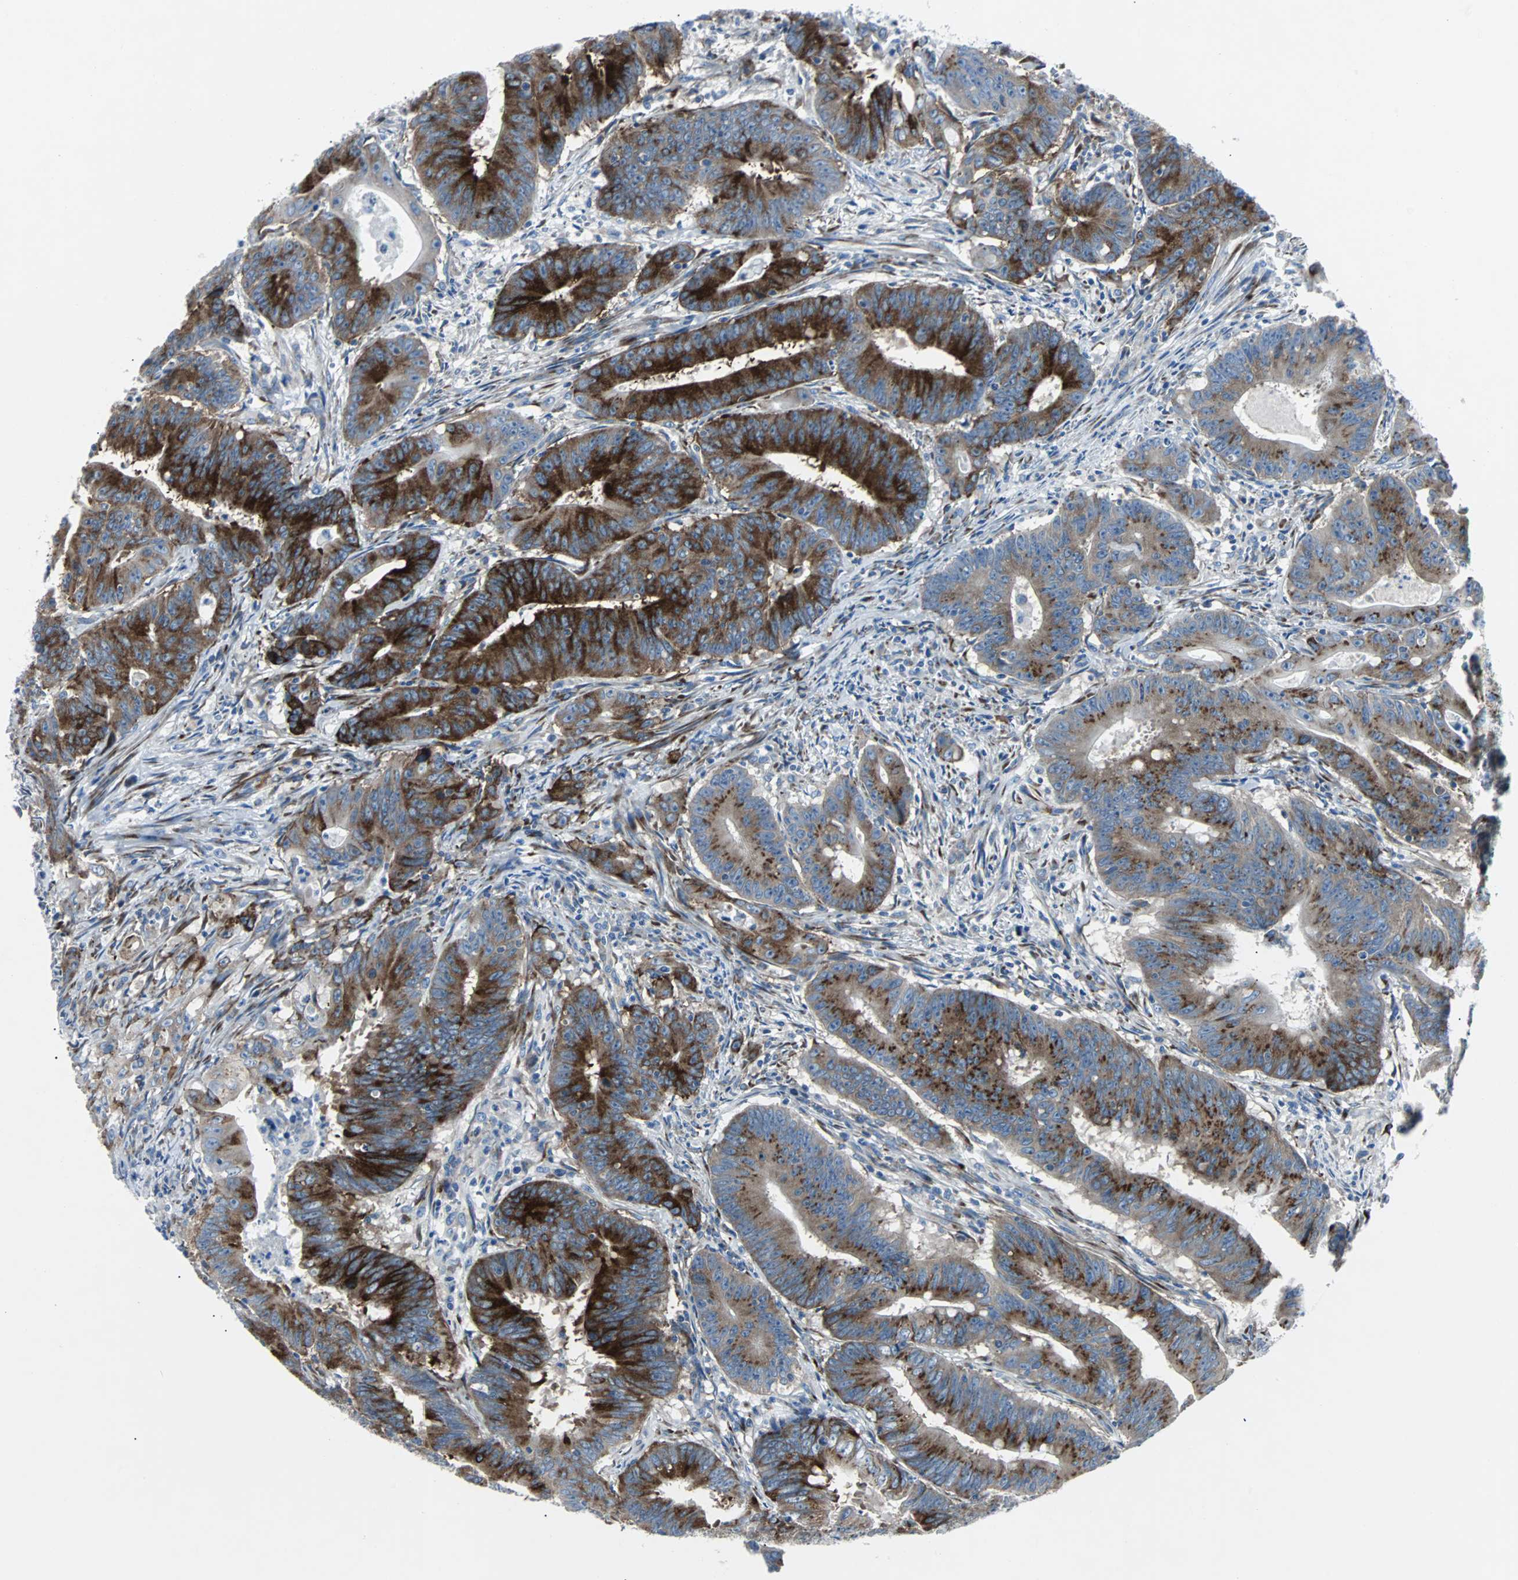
{"staining": {"intensity": "strong", "quantity": "25%-75%", "location": "cytoplasmic/membranous"}, "tissue": "colorectal cancer", "cell_type": "Tumor cells", "image_type": "cancer", "snomed": [{"axis": "morphology", "description": "Adenocarcinoma, NOS"}, {"axis": "topography", "description": "Colon"}], "caption": "Tumor cells reveal high levels of strong cytoplasmic/membranous expression in about 25%-75% of cells in colorectal adenocarcinoma. The staining was performed using DAB (3,3'-diaminobenzidine) to visualize the protein expression in brown, while the nuclei were stained in blue with hematoxylin (Magnification: 20x).", "gene": "BBC3", "patient": {"sex": "male", "age": 45}}